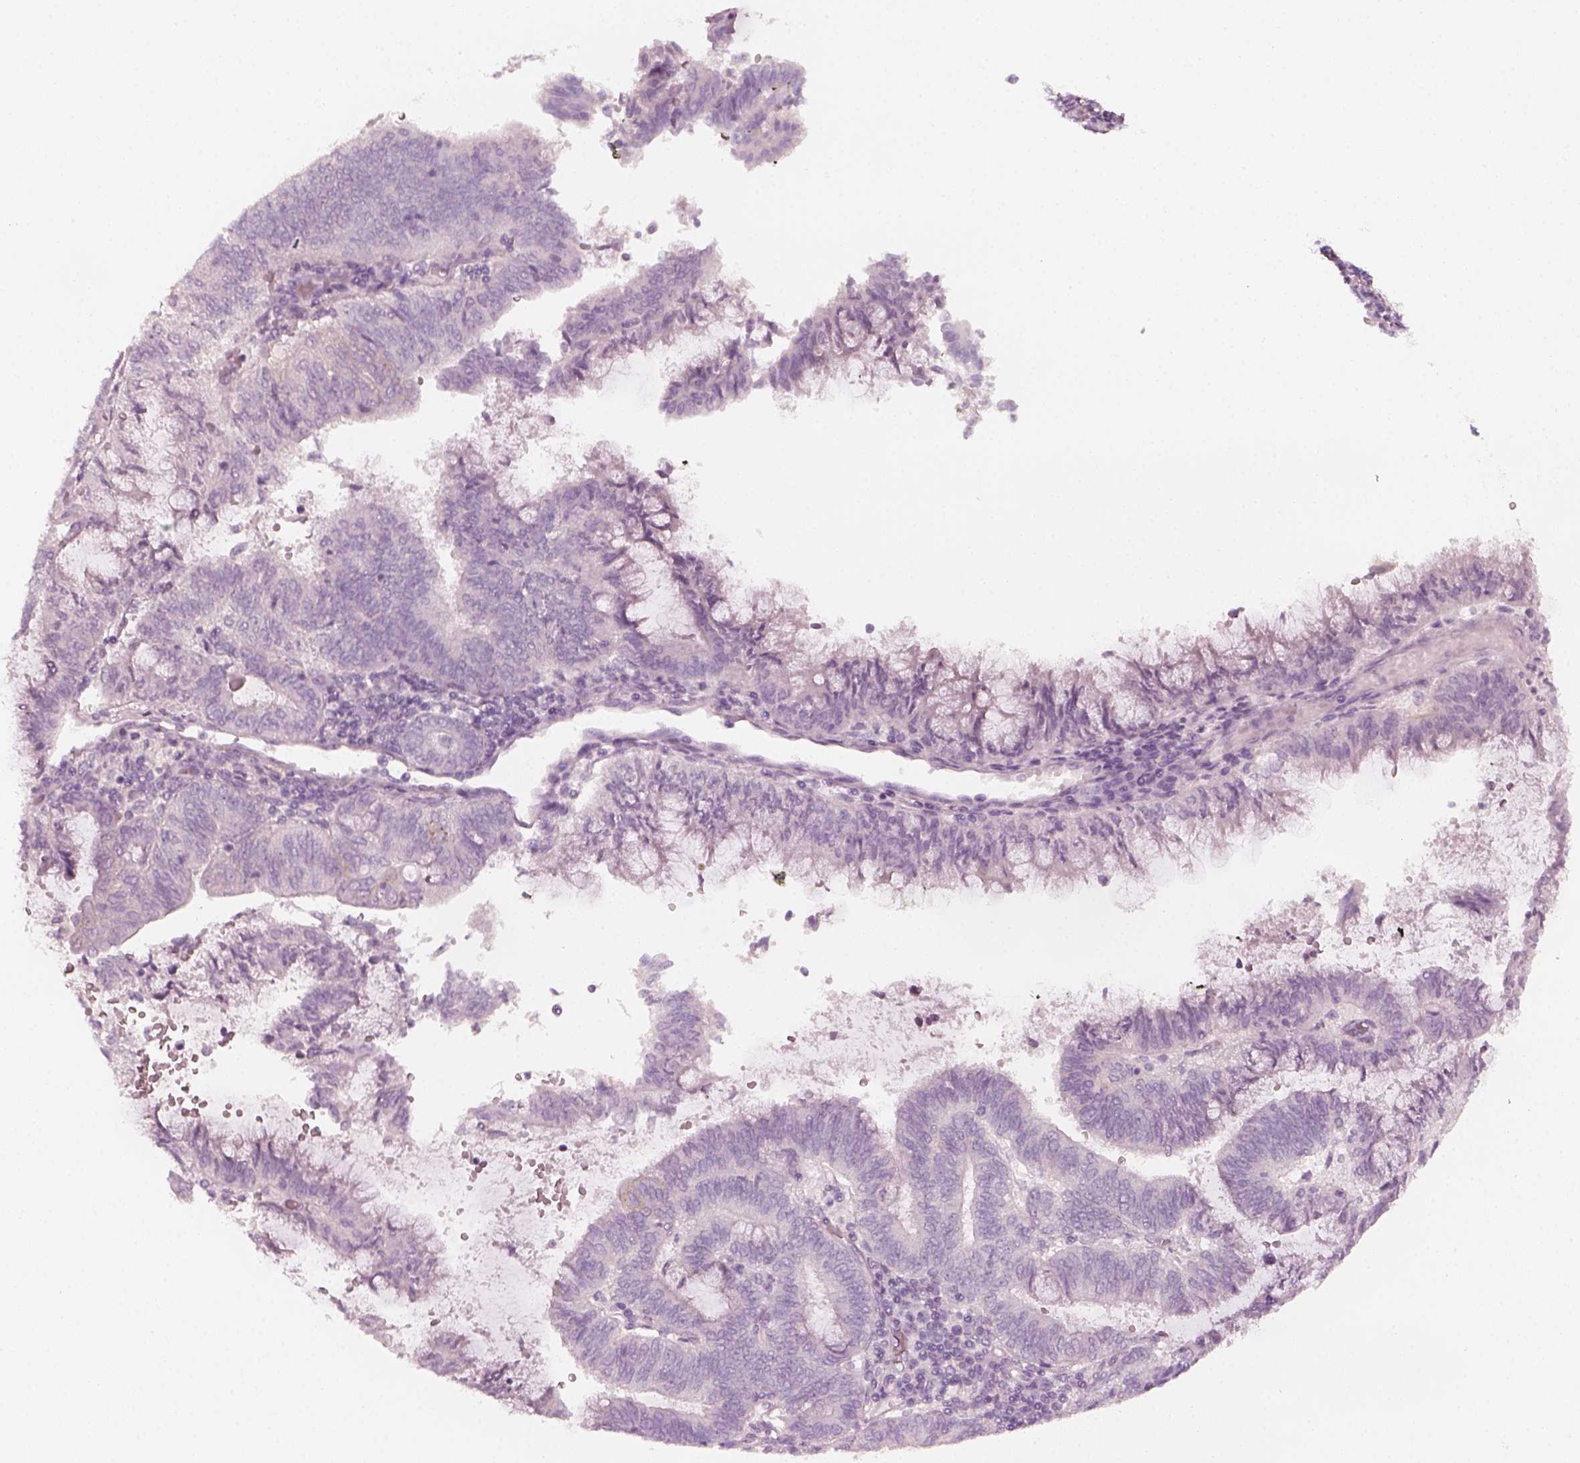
{"staining": {"intensity": "negative", "quantity": "none", "location": "none"}, "tissue": "endometrial cancer", "cell_type": "Tumor cells", "image_type": "cancer", "snomed": [{"axis": "morphology", "description": "Adenocarcinoma, NOS"}, {"axis": "topography", "description": "Endometrium"}], "caption": "There is no significant expression in tumor cells of endometrial cancer (adenocarcinoma).", "gene": "CRYBA2", "patient": {"sex": "female", "age": 65}}